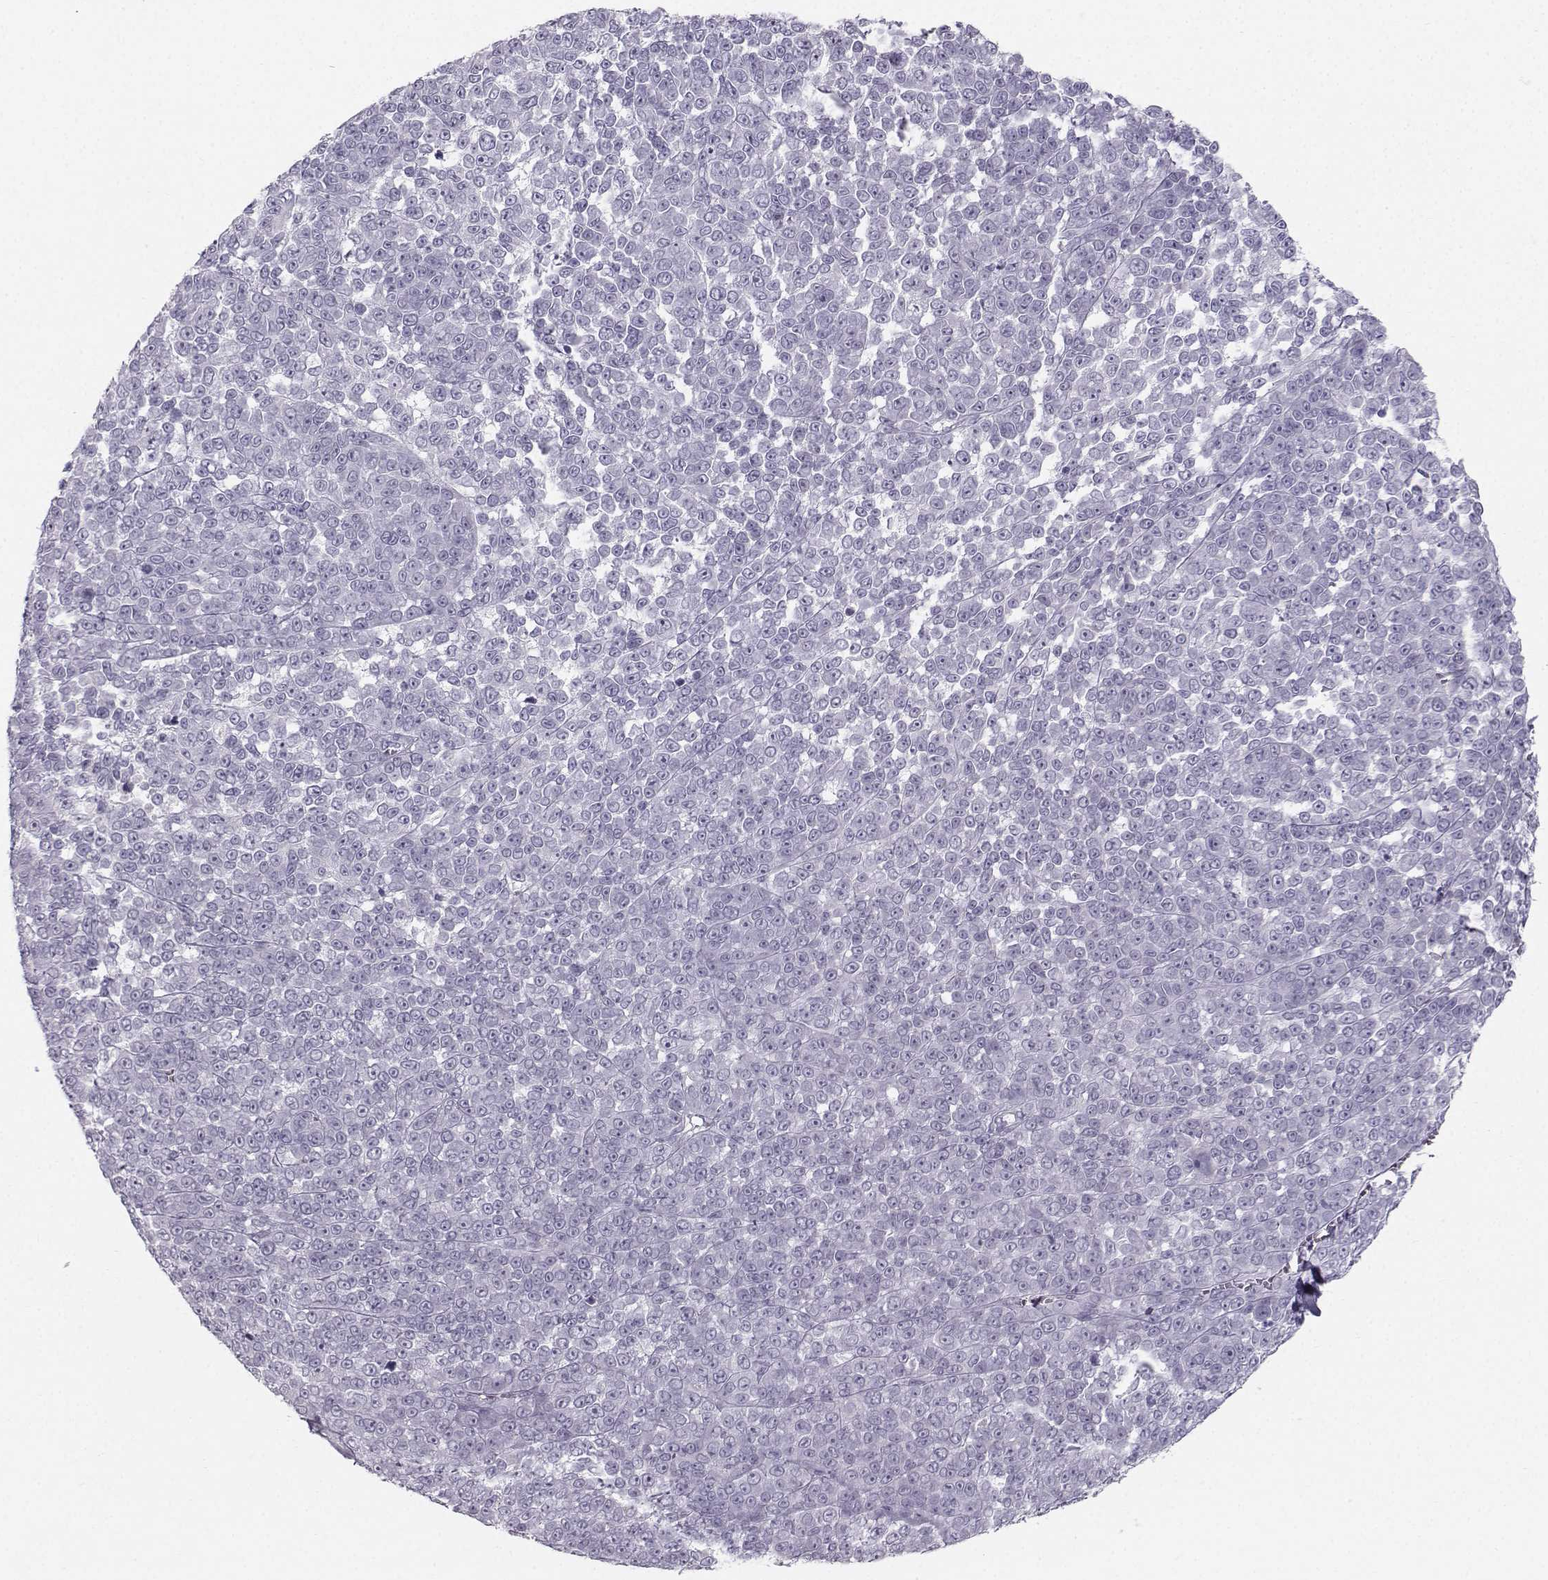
{"staining": {"intensity": "negative", "quantity": "none", "location": "none"}, "tissue": "melanoma", "cell_type": "Tumor cells", "image_type": "cancer", "snomed": [{"axis": "morphology", "description": "Malignant melanoma, NOS"}, {"axis": "topography", "description": "Skin"}], "caption": "The immunohistochemistry (IHC) micrograph has no significant expression in tumor cells of melanoma tissue. (DAB (3,3'-diaminobenzidine) immunohistochemistry with hematoxylin counter stain).", "gene": "CASR", "patient": {"sex": "female", "age": 95}}